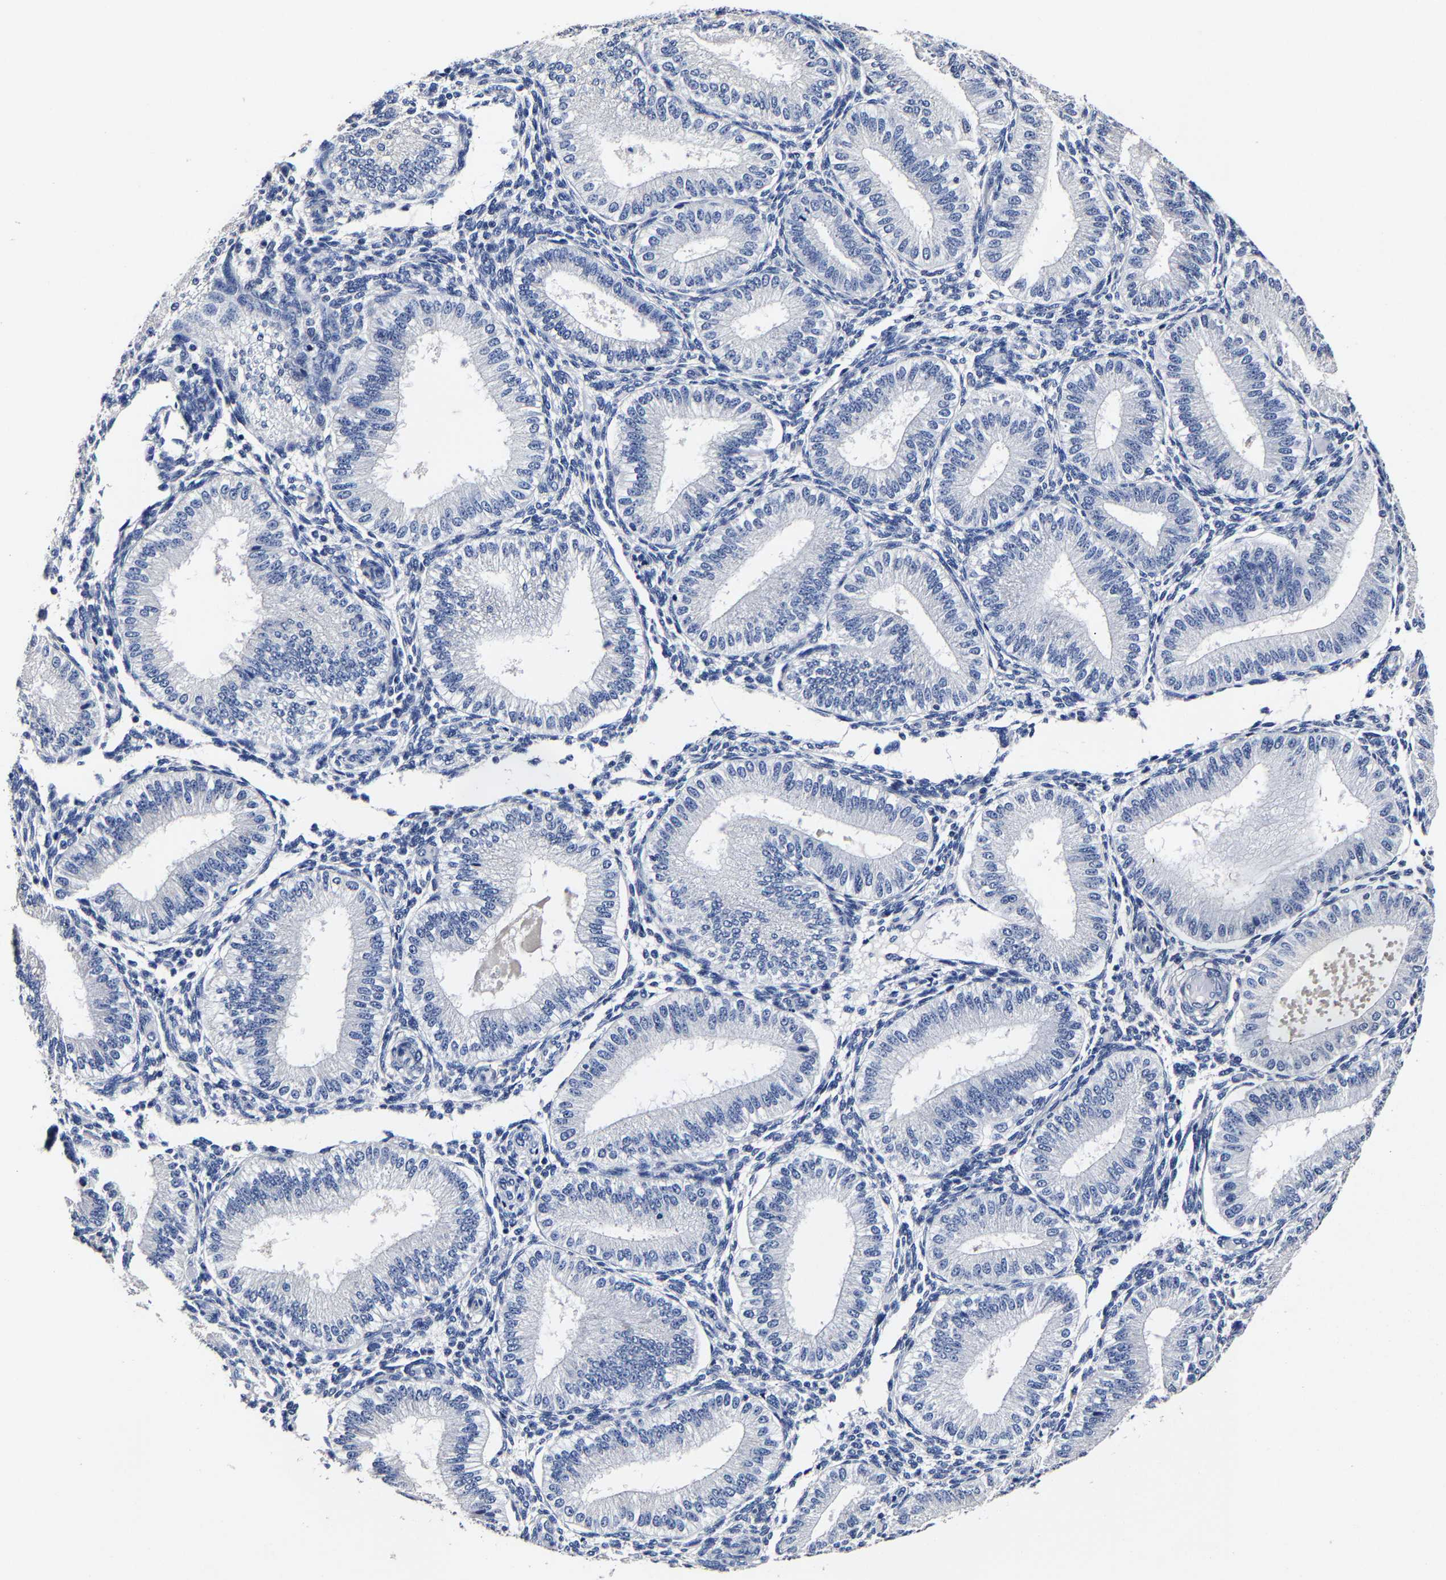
{"staining": {"intensity": "negative", "quantity": "none", "location": "none"}, "tissue": "endometrium", "cell_type": "Cells in endometrial stroma", "image_type": "normal", "snomed": [{"axis": "morphology", "description": "Normal tissue, NOS"}, {"axis": "topography", "description": "Endometrium"}], "caption": "The IHC photomicrograph has no significant positivity in cells in endometrial stroma of endometrium.", "gene": "AKAP4", "patient": {"sex": "female", "age": 39}}